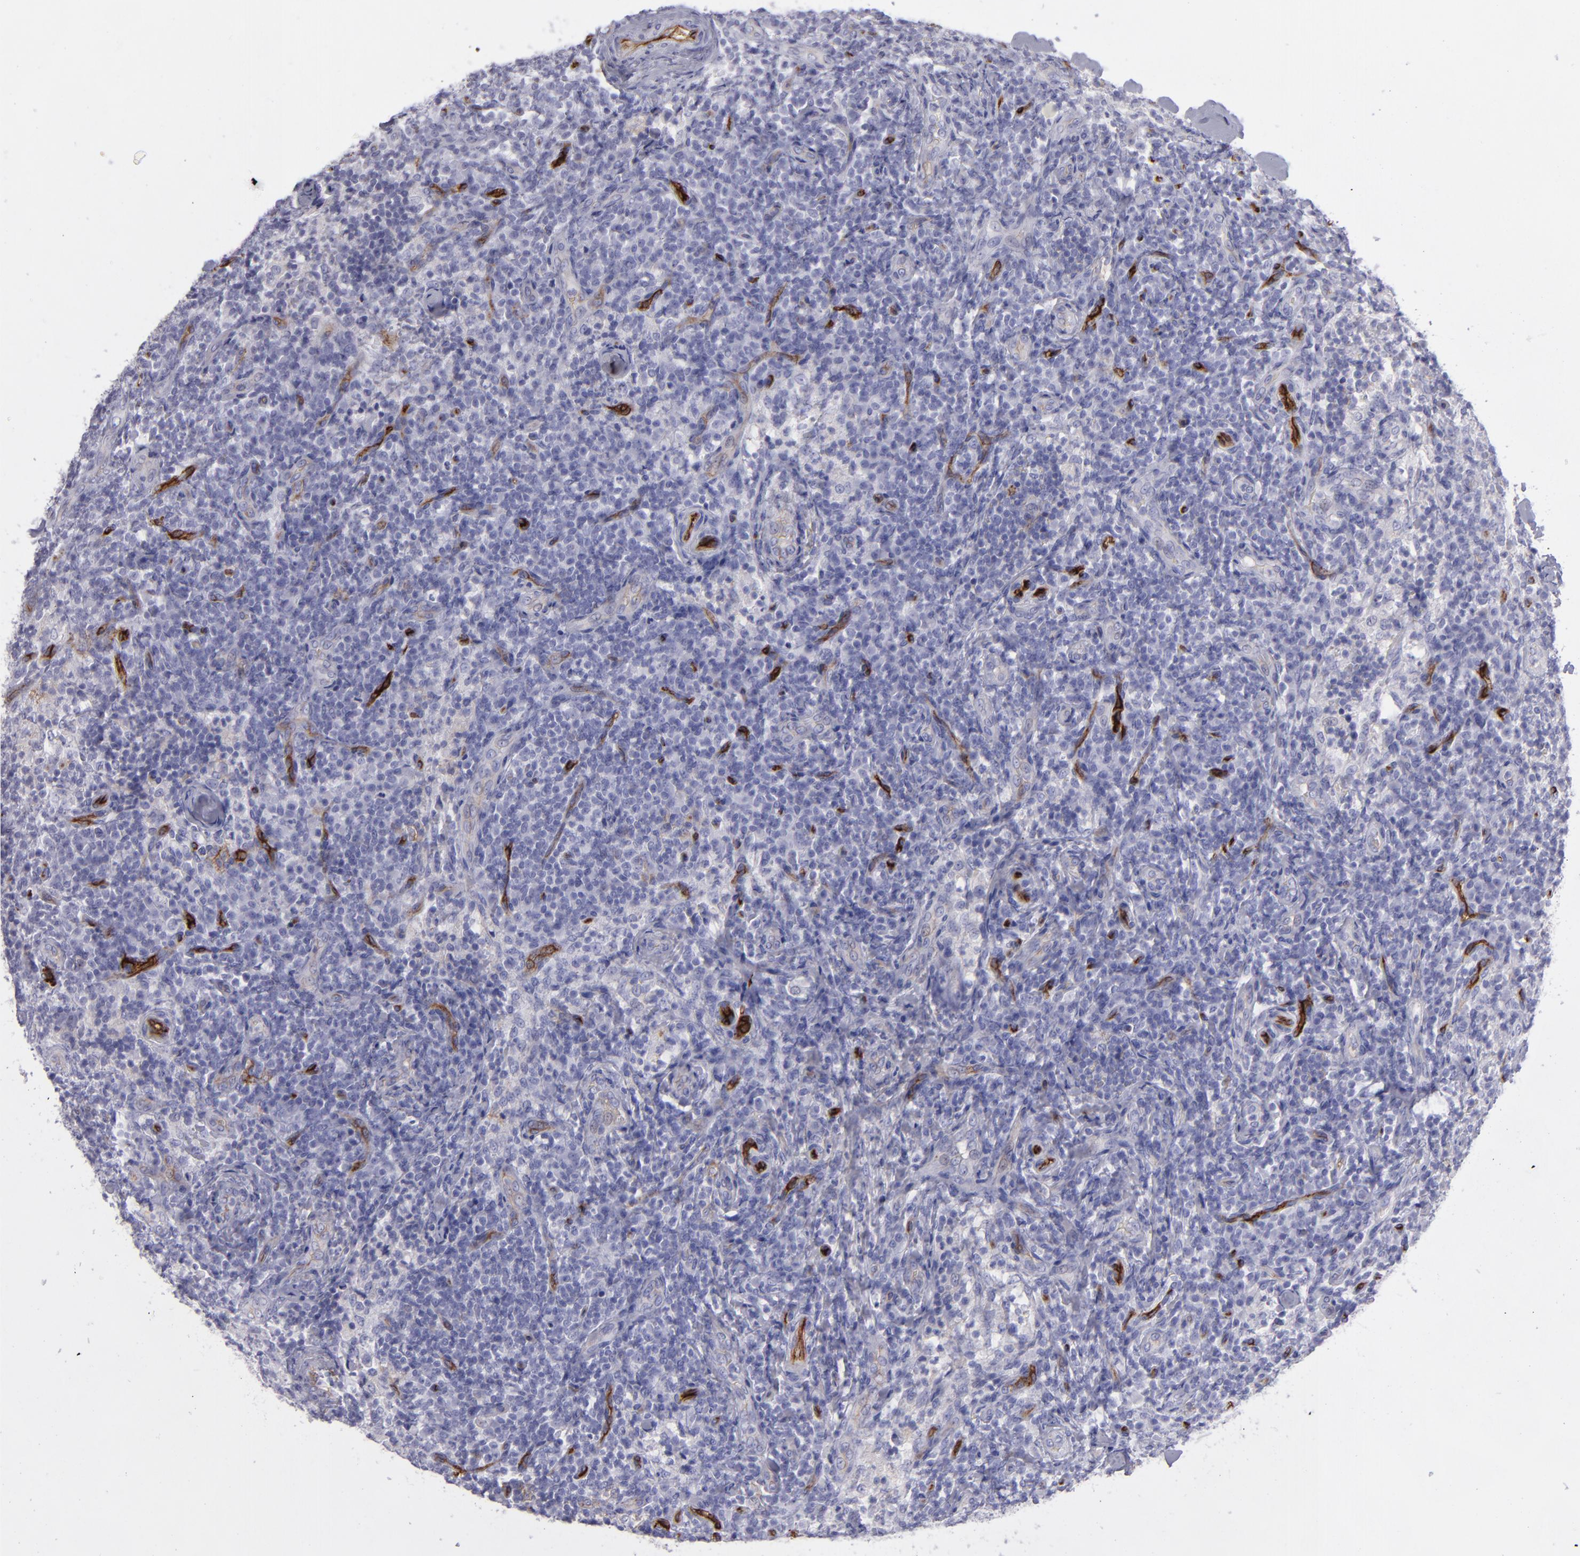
{"staining": {"intensity": "negative", "quantity": "none", "location": "none"}, "tissue": "lymph node", "cell_type": "Germinal center cells", "image_type": "normal", "snomed": [{"axis": "morphology", "description": "Normal tissue, NOS"}, {"axis": "morphology", "description": "Inflammation, NOS"}, {"axis": "topography", "description": "Lymph node"}], "caption": "Immunohistochemistry of unremarkable lymph node displays no positivity in germinal center cells. (Stains: DAB (3,3'-diaminobenzidine) IHC with hematoxylin counter stain, Microscopy: brightfield microscopy at high magnification).", "gene": "ACE", "patient": {"sex": "male", "age": 46}}